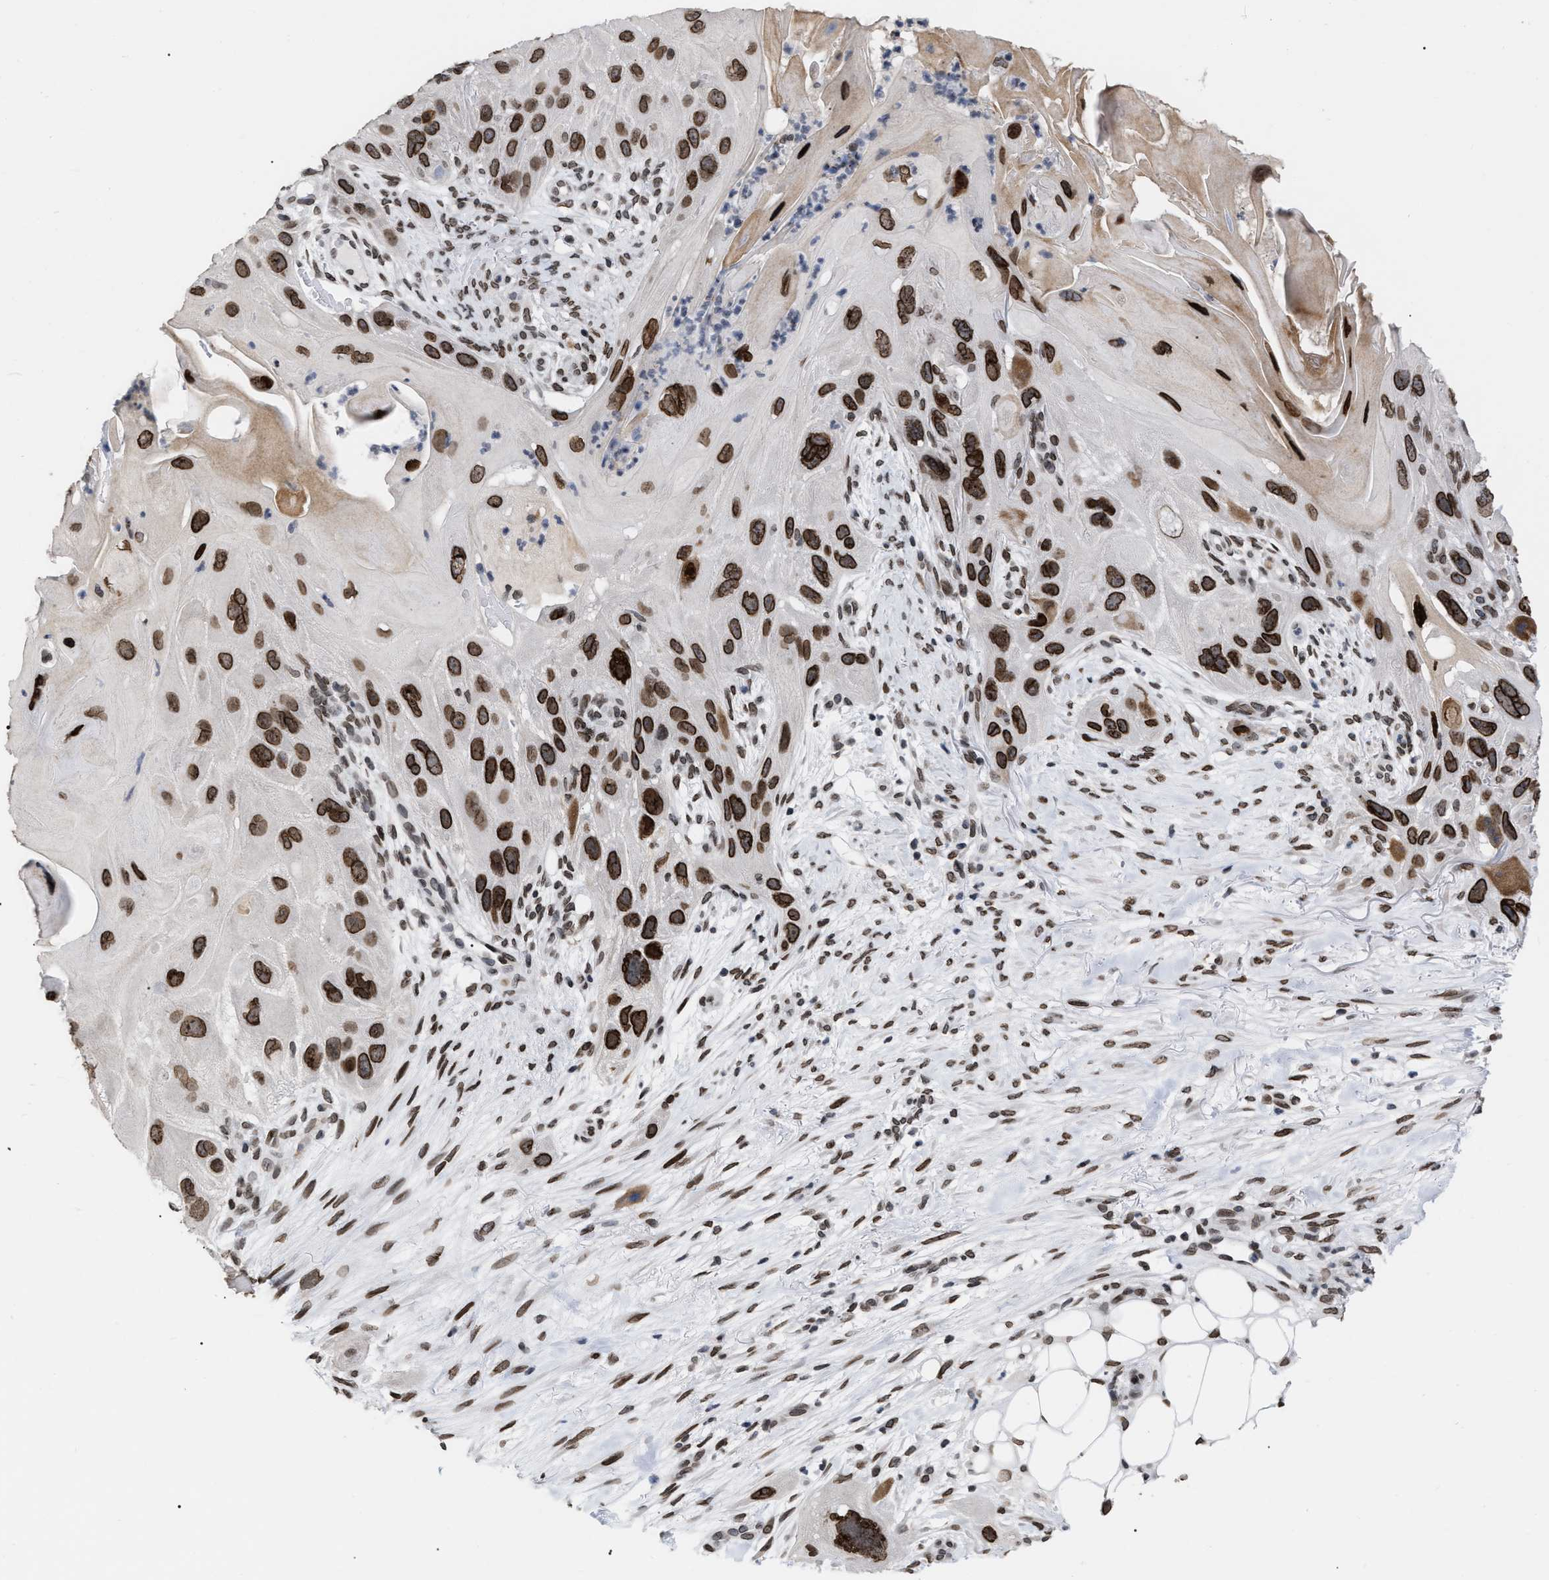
{"staining": {"intensity": "strong", "quantity": ">75%", "location": "cytoplasmic/membranous,nuclear"}, "tissue": "skin cancer", "cell_type": "Tumor cells", "image_type": "cancer", "snomed": [{"axis": "morphology", "description": "Squamous cell carcinoma, NOS"}, {"axis": "topography", "description": "Skin"}], "caption": "Squamous cell carcinoma (skin) stained for a protein exhibits strong cytoplasmic/membranous and nuclear positivity in tumor cells.", "gene": "TPR", "patient": {"sex": "female", "age": 77}}